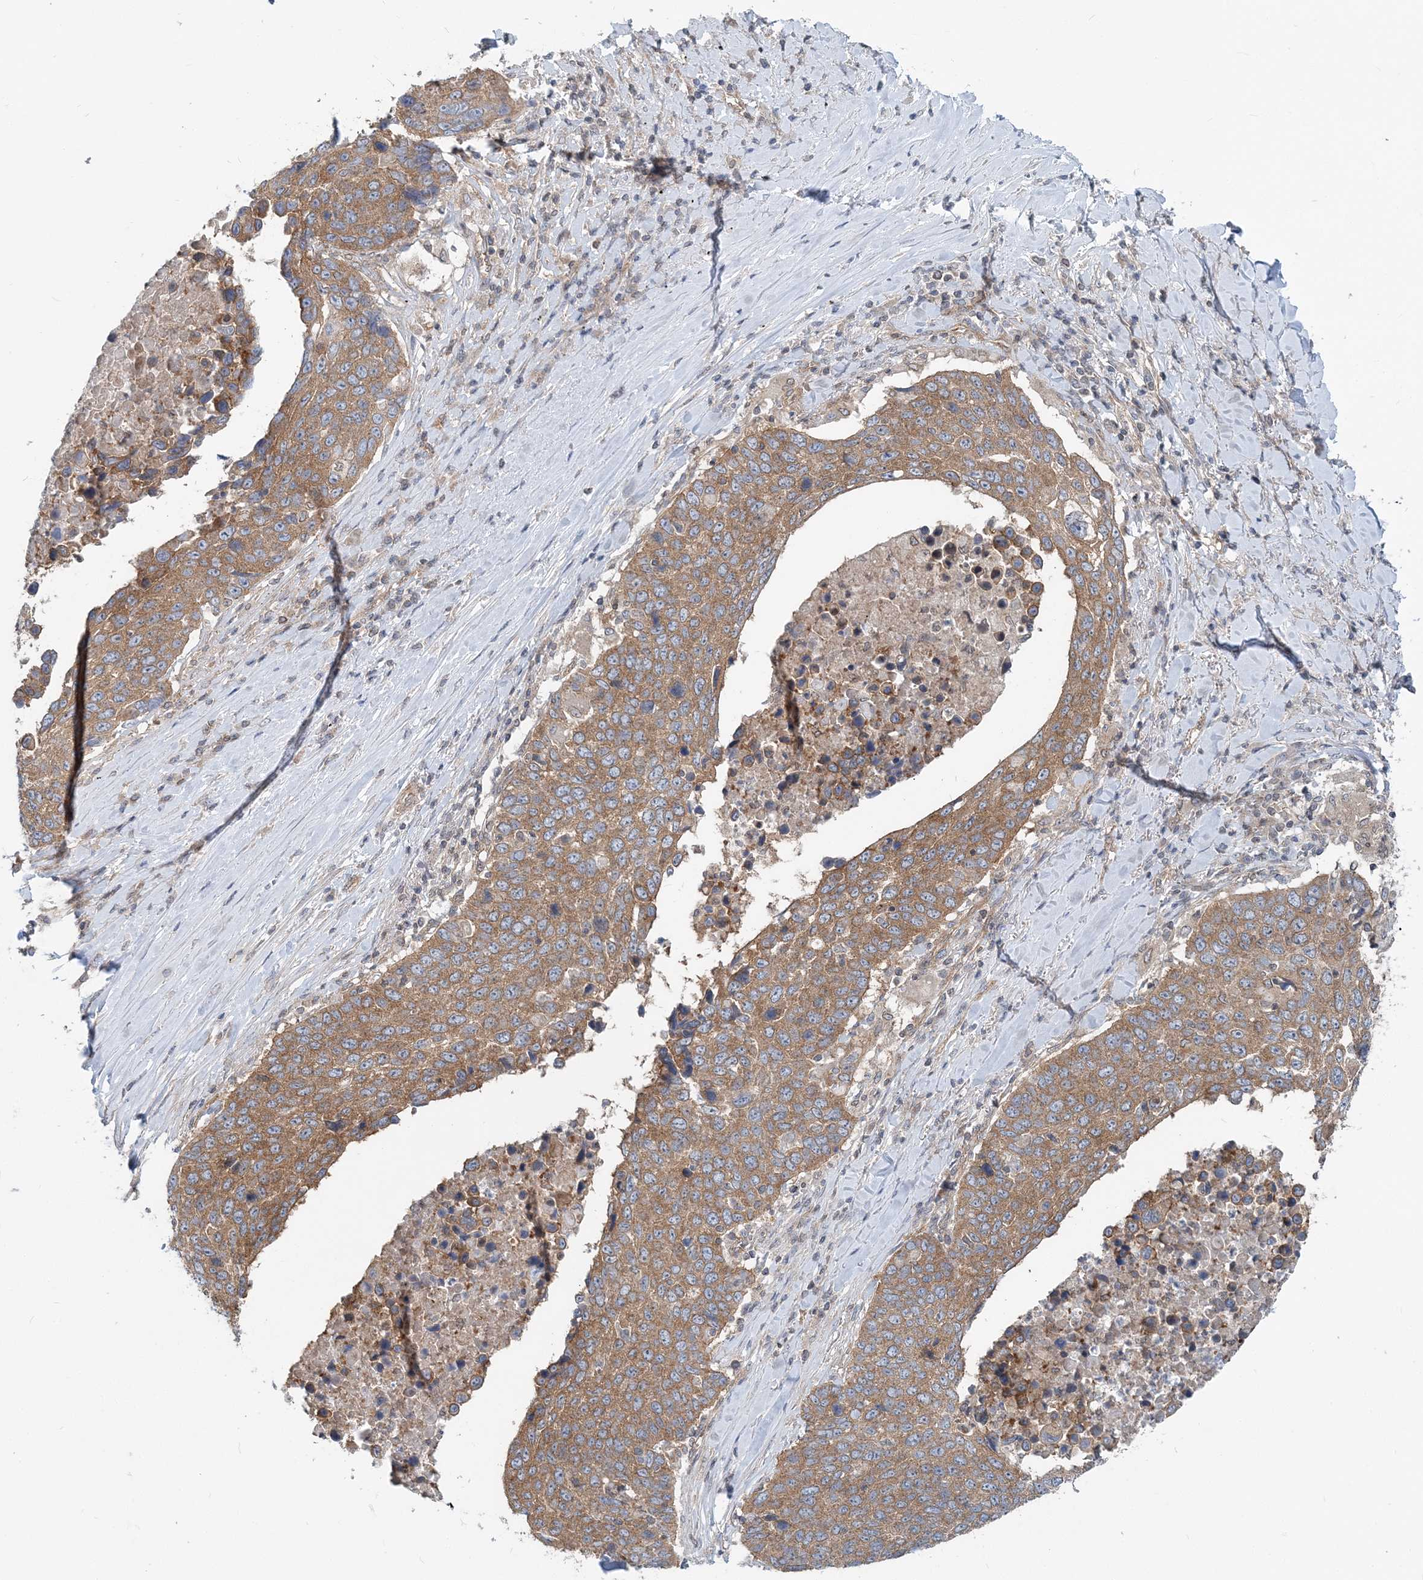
{"staining": {"intensity": "moderate", "quantity": ">75%", "location": "cytoplasmic/membranous"}, "tissue": "lung cancer", "cell_type": "Tumor cells", "image_type": "cancer", "snomed": [{"axis": "morphology", "description": "Squamous cell carcinoma, NOS"}, {"axis": "topography", "description": "Lung"}], "caption": "Tumor cells demonstrate medium levels of moderate cytoplasmic/membranous staining in approximately >75% of cells in human squamous cell carcinoma (lung). The protein of interest is shown in brown color, while the nuclei are stained blue.", "gene": "MOB4", "patient": {"sex": "male", "age": 66}}